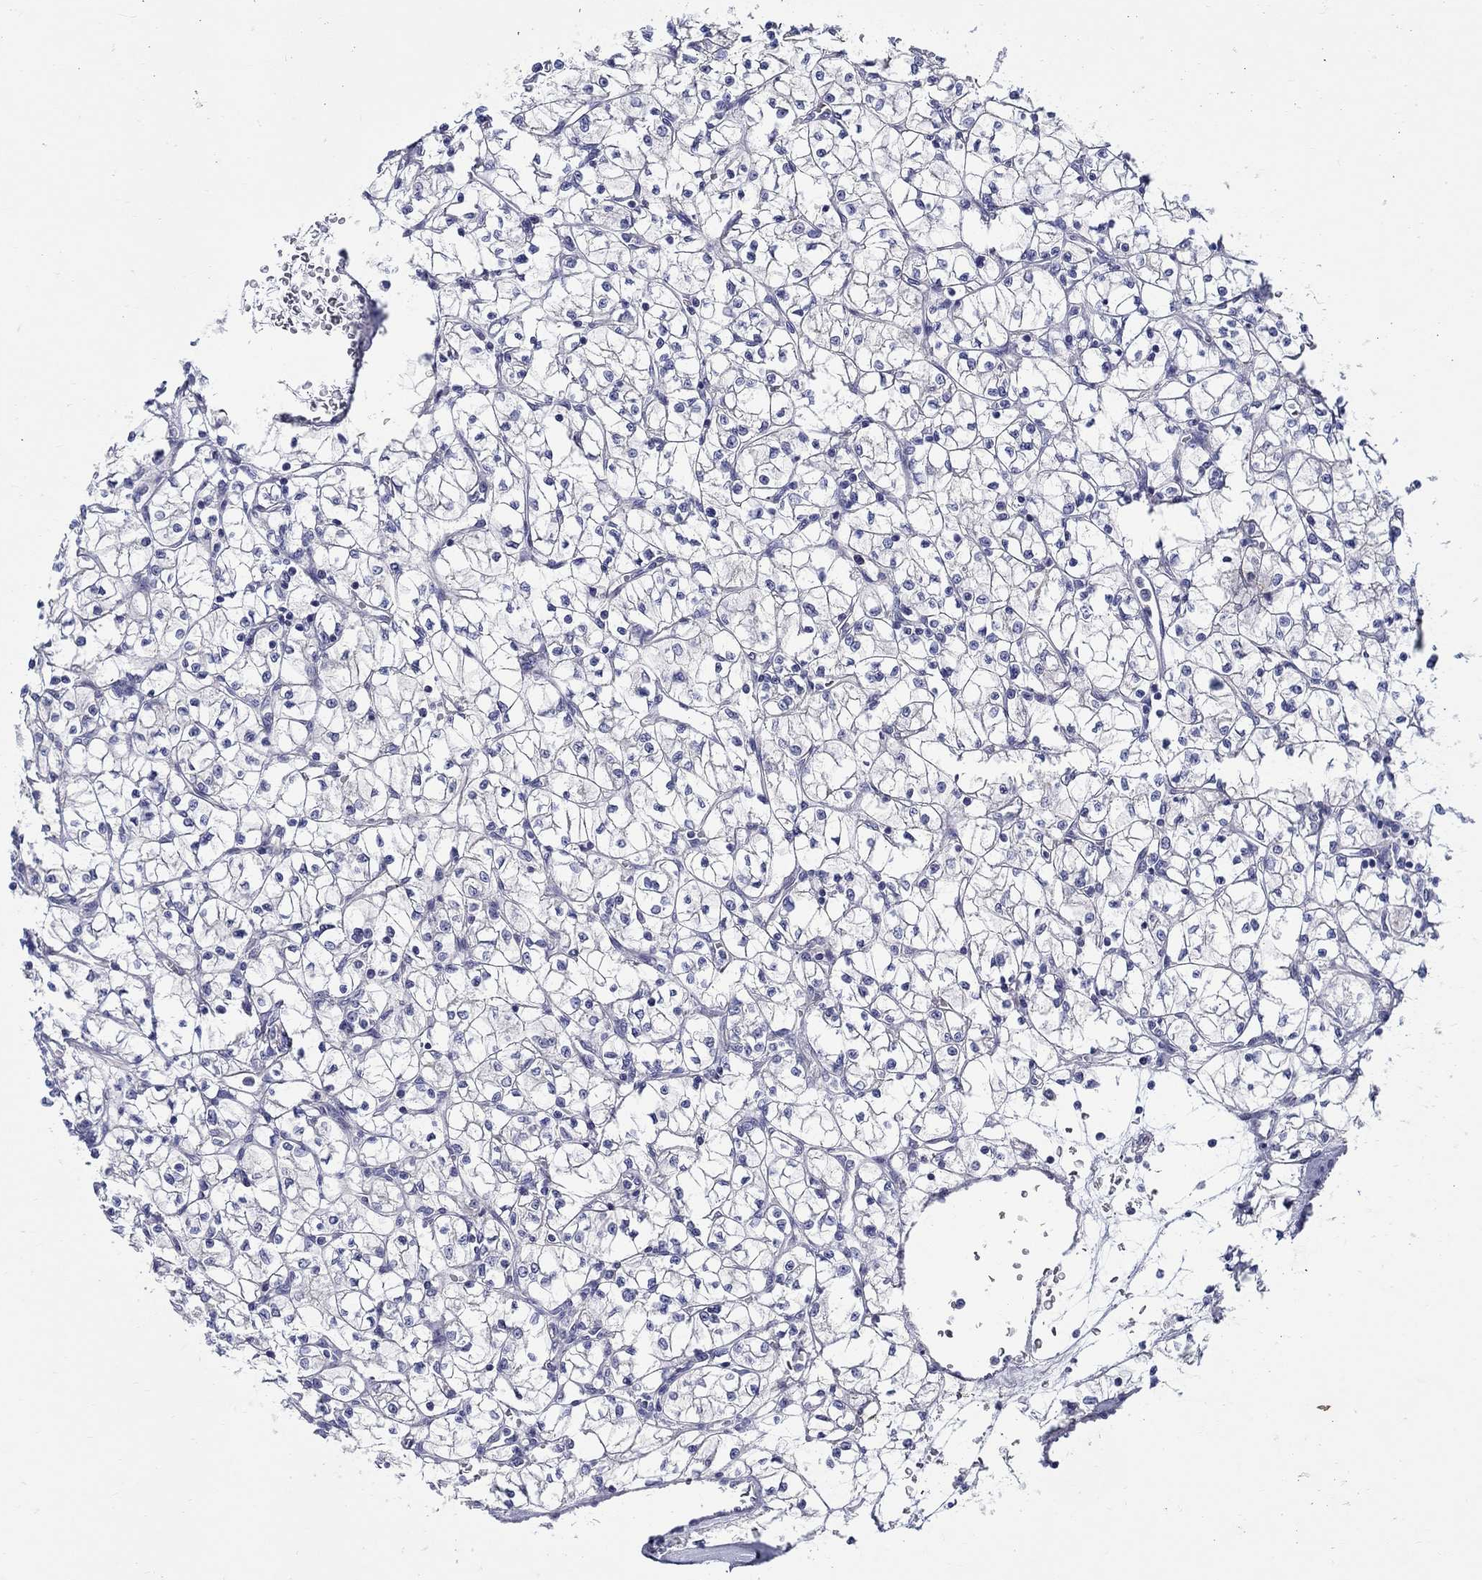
{"staining": {"intensity": "negative", "quantity": "none", "location": "none"}, "tissue": "renal cancer", "cell_type": "Tumor cells", "image_type": "cancer", "snomed": [{"axis": "morphology", "description": "Adenocarcinoma, NOS"}, {"axis": "topography", "description": "Kidney"}], "caption": "DAB (3,3'-diaminobenzidine) immunohistochemical staining of human renal adenocarcinoma shows no significant staining in tumor cells. Brightfield microscopy of immunohistochemistry (IHC) stained with DAB (3,3'-diaminobenzidine) (brown) and hematoxylin (blue), captured at high magnification.", "gene": "SLC30A3", "patient": {"sex": "female", "age": 64}}